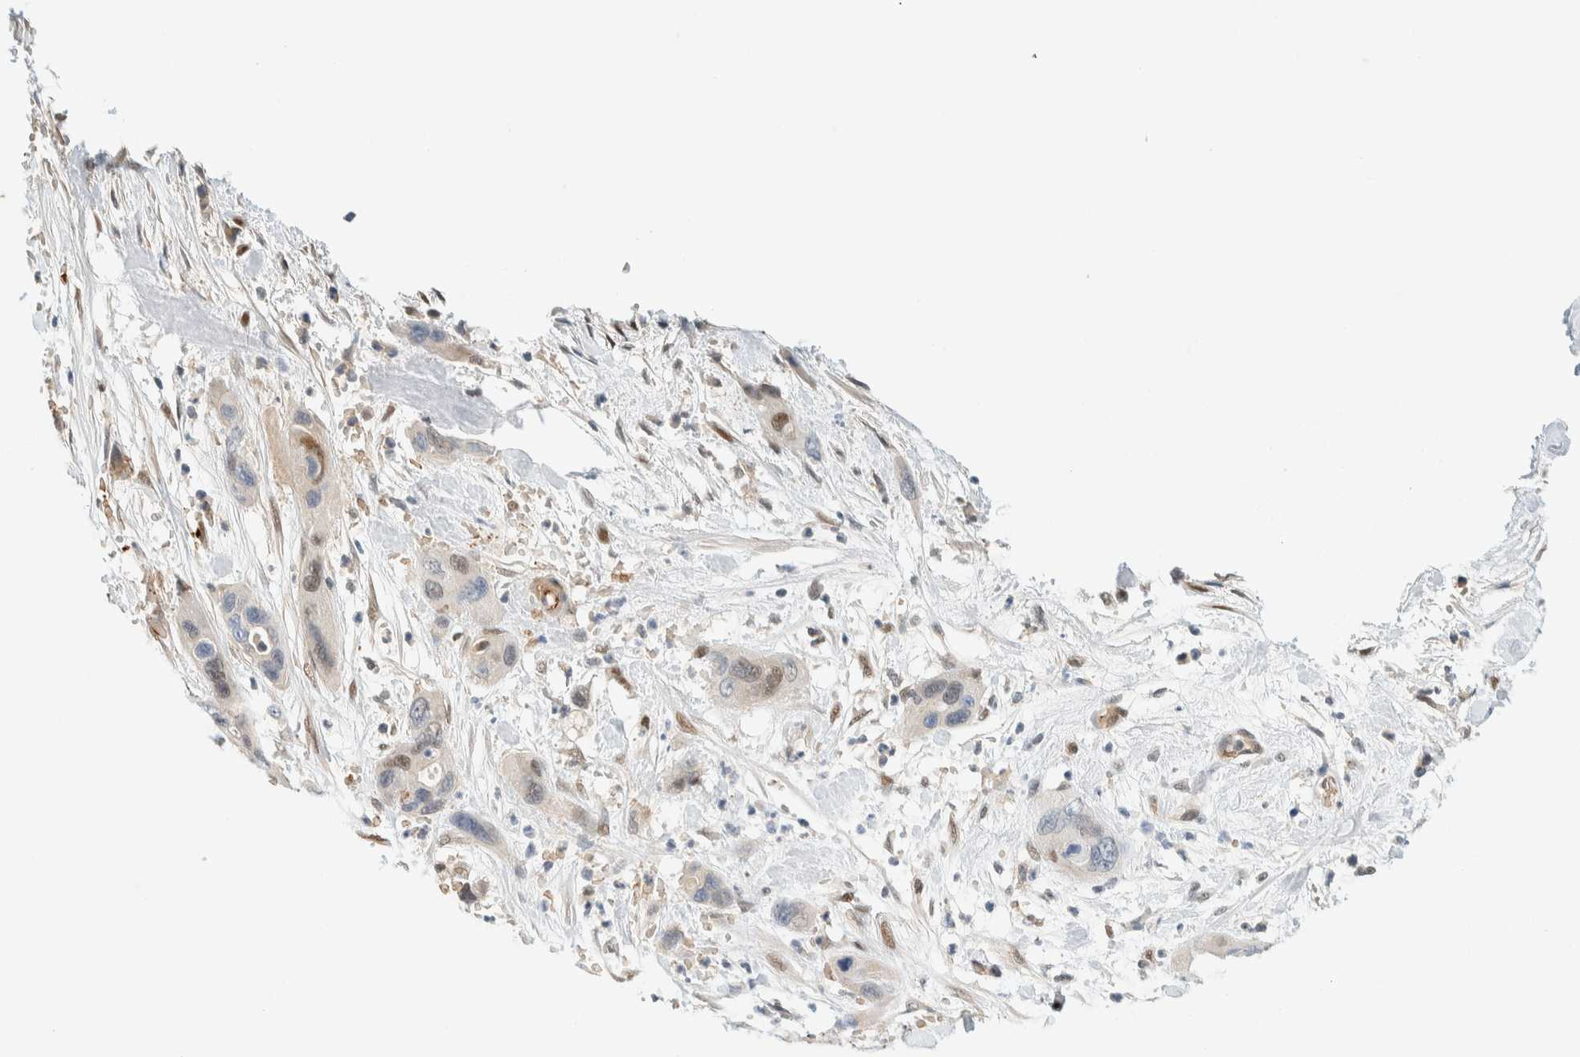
{"staining": {"intensity": "weak", "quantity": "25%-75%", "location": "nuclear"}, "tissue": "pancreatic cancer", "cell_type": "Tumor cells", "image_type": "cancer", "snomed": [{"axis": "morphology", "description": "Adenocarcinoma, NOS"}, {"axis": "topography", "description": "Pancreas"}], "caption": "Pancreatic cancer (adenocarcinoma) stained with immunohistochemistry reveals weak nuclear expression in about 25%-75% of tumor cells.", "gene": "TSTD2", "patient": {"sex": "female", "age": 71}}